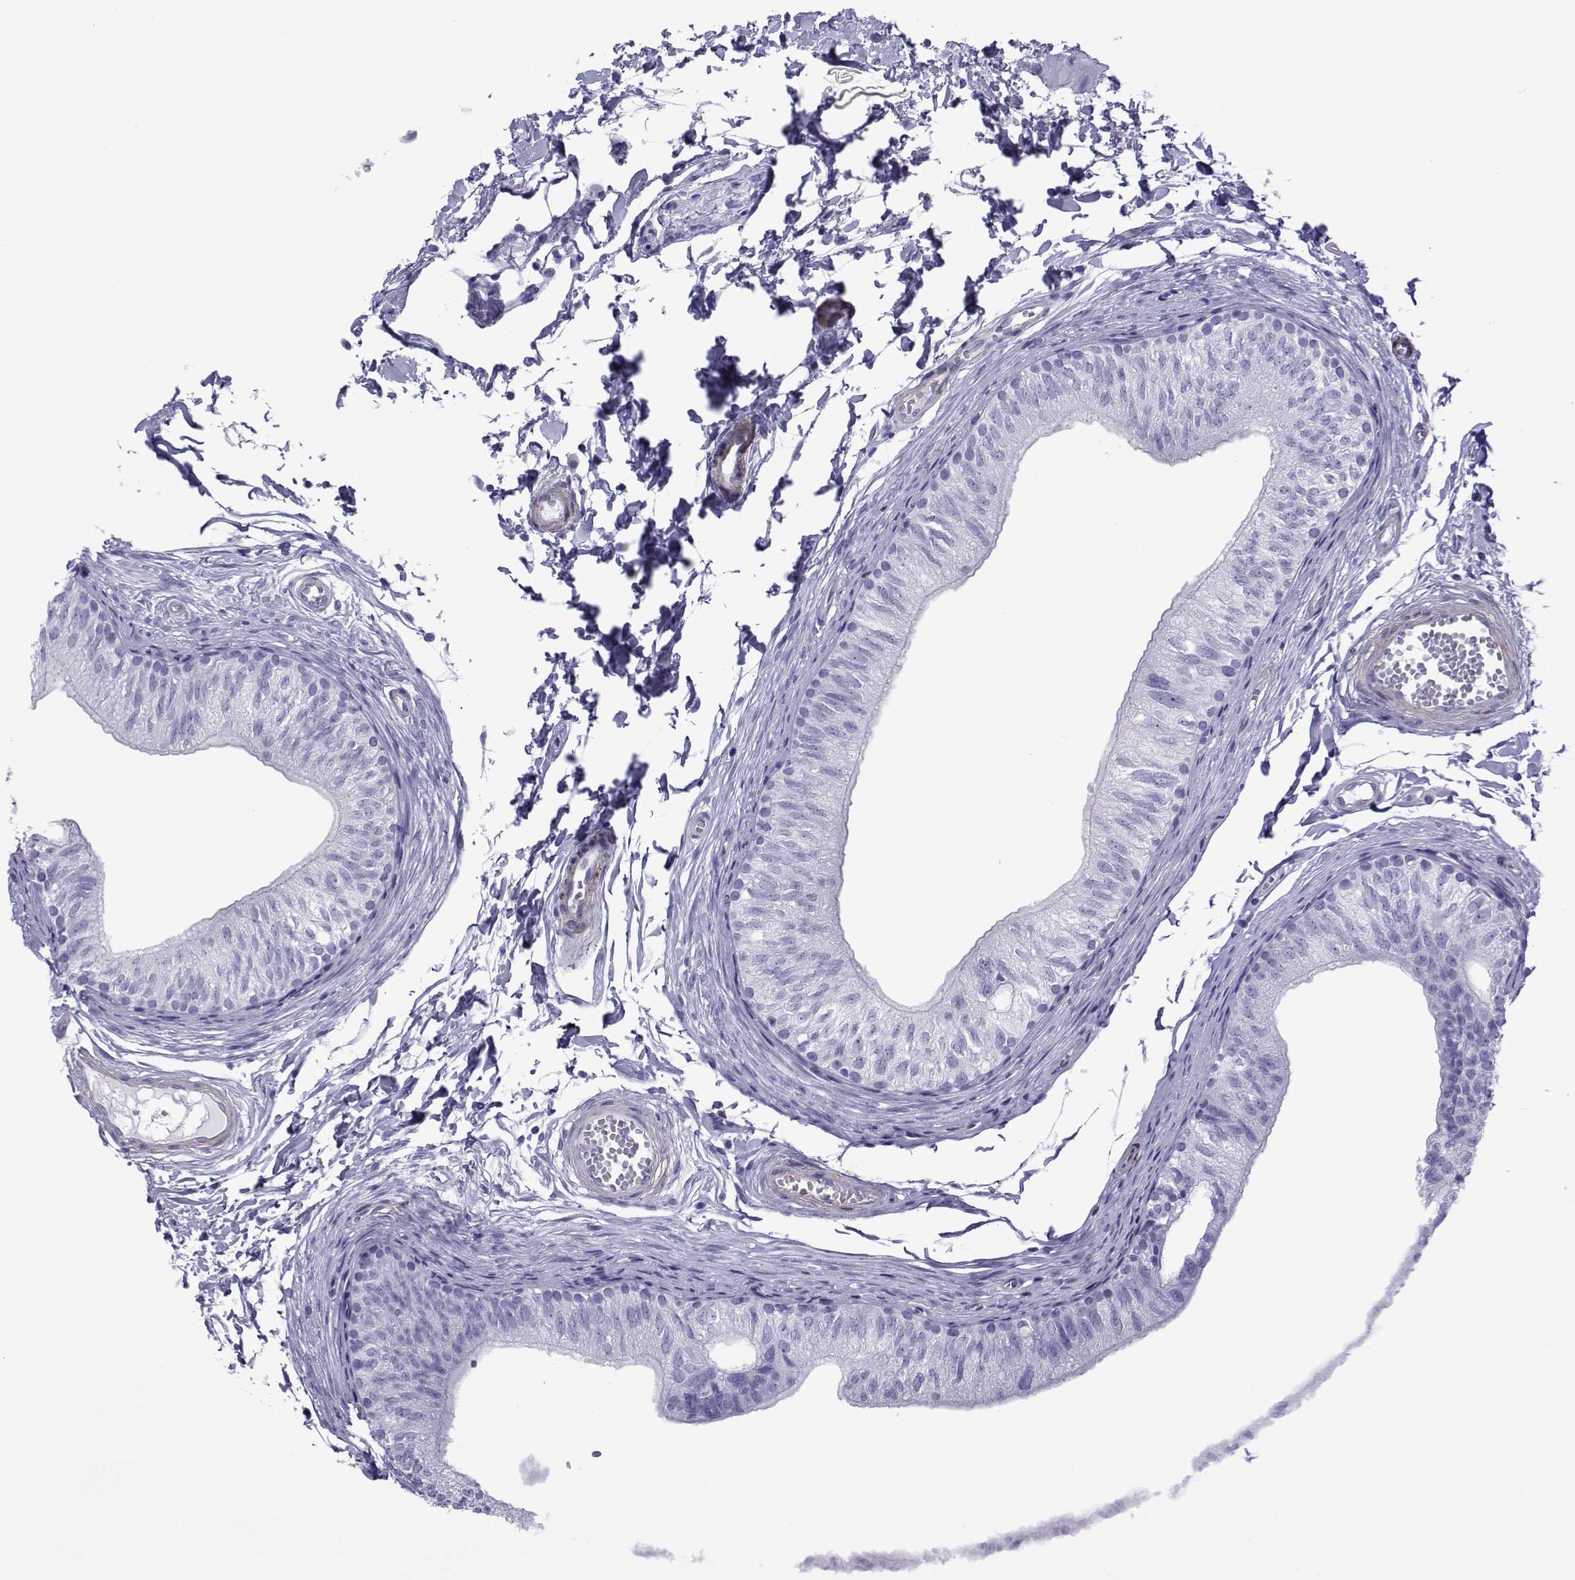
{"staining": {"intensity": "negative", "quantity": "none", "location": "none"}, "tissue": "epididymis", "cell_type": "Glandular cells", "image_type": "normal", "snomed": [{"axis": "morphology", "description": "Normal tissue, NOS"}, {"axis": "topography", "description": "Epididymis"}], "caption": "Human epididymis stained for a protein using immunohistochemistry exhibits no staining in glandular cells.", "gene": "SPANXA1", "patient": {"sex": "male", "age": 22}}